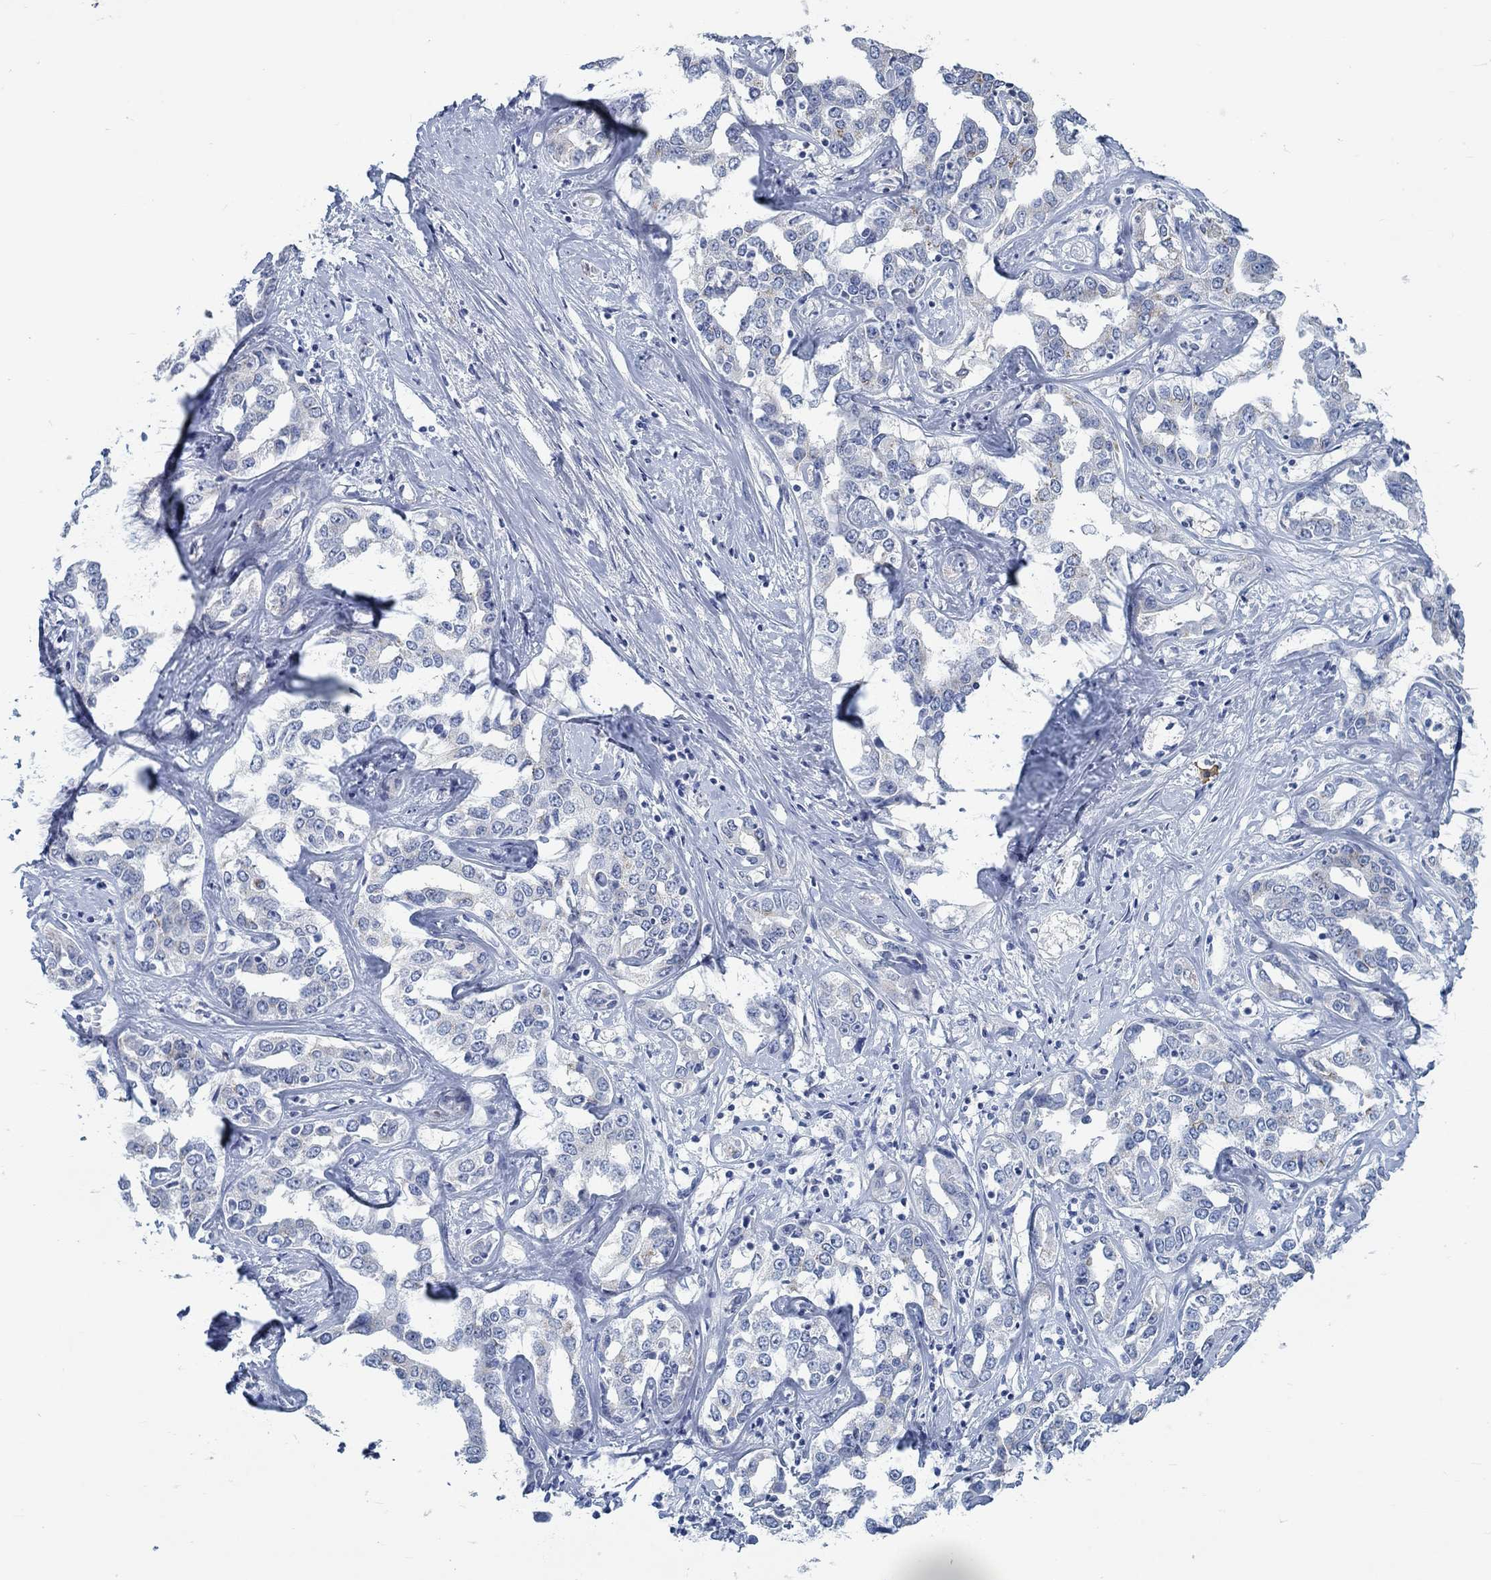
{"staining": {"intensity": "negative", "quantity": "none", "location": "none"}, "tissue": "liver cancer", "cell_type": "Tumor cells", "image_type": "cancer", "snomed": [{"axis": "morphology", "description": "Cholangiocarcinoma"}, {"axis": "topography", "description": "Liver"}], "caption": "Liver cancer stained for a protein using immunohistochemistry (IHC) reveals no staining tumor cells.", "gene": "TEKT4", "patient": {"sex": "male", "age": 59}}